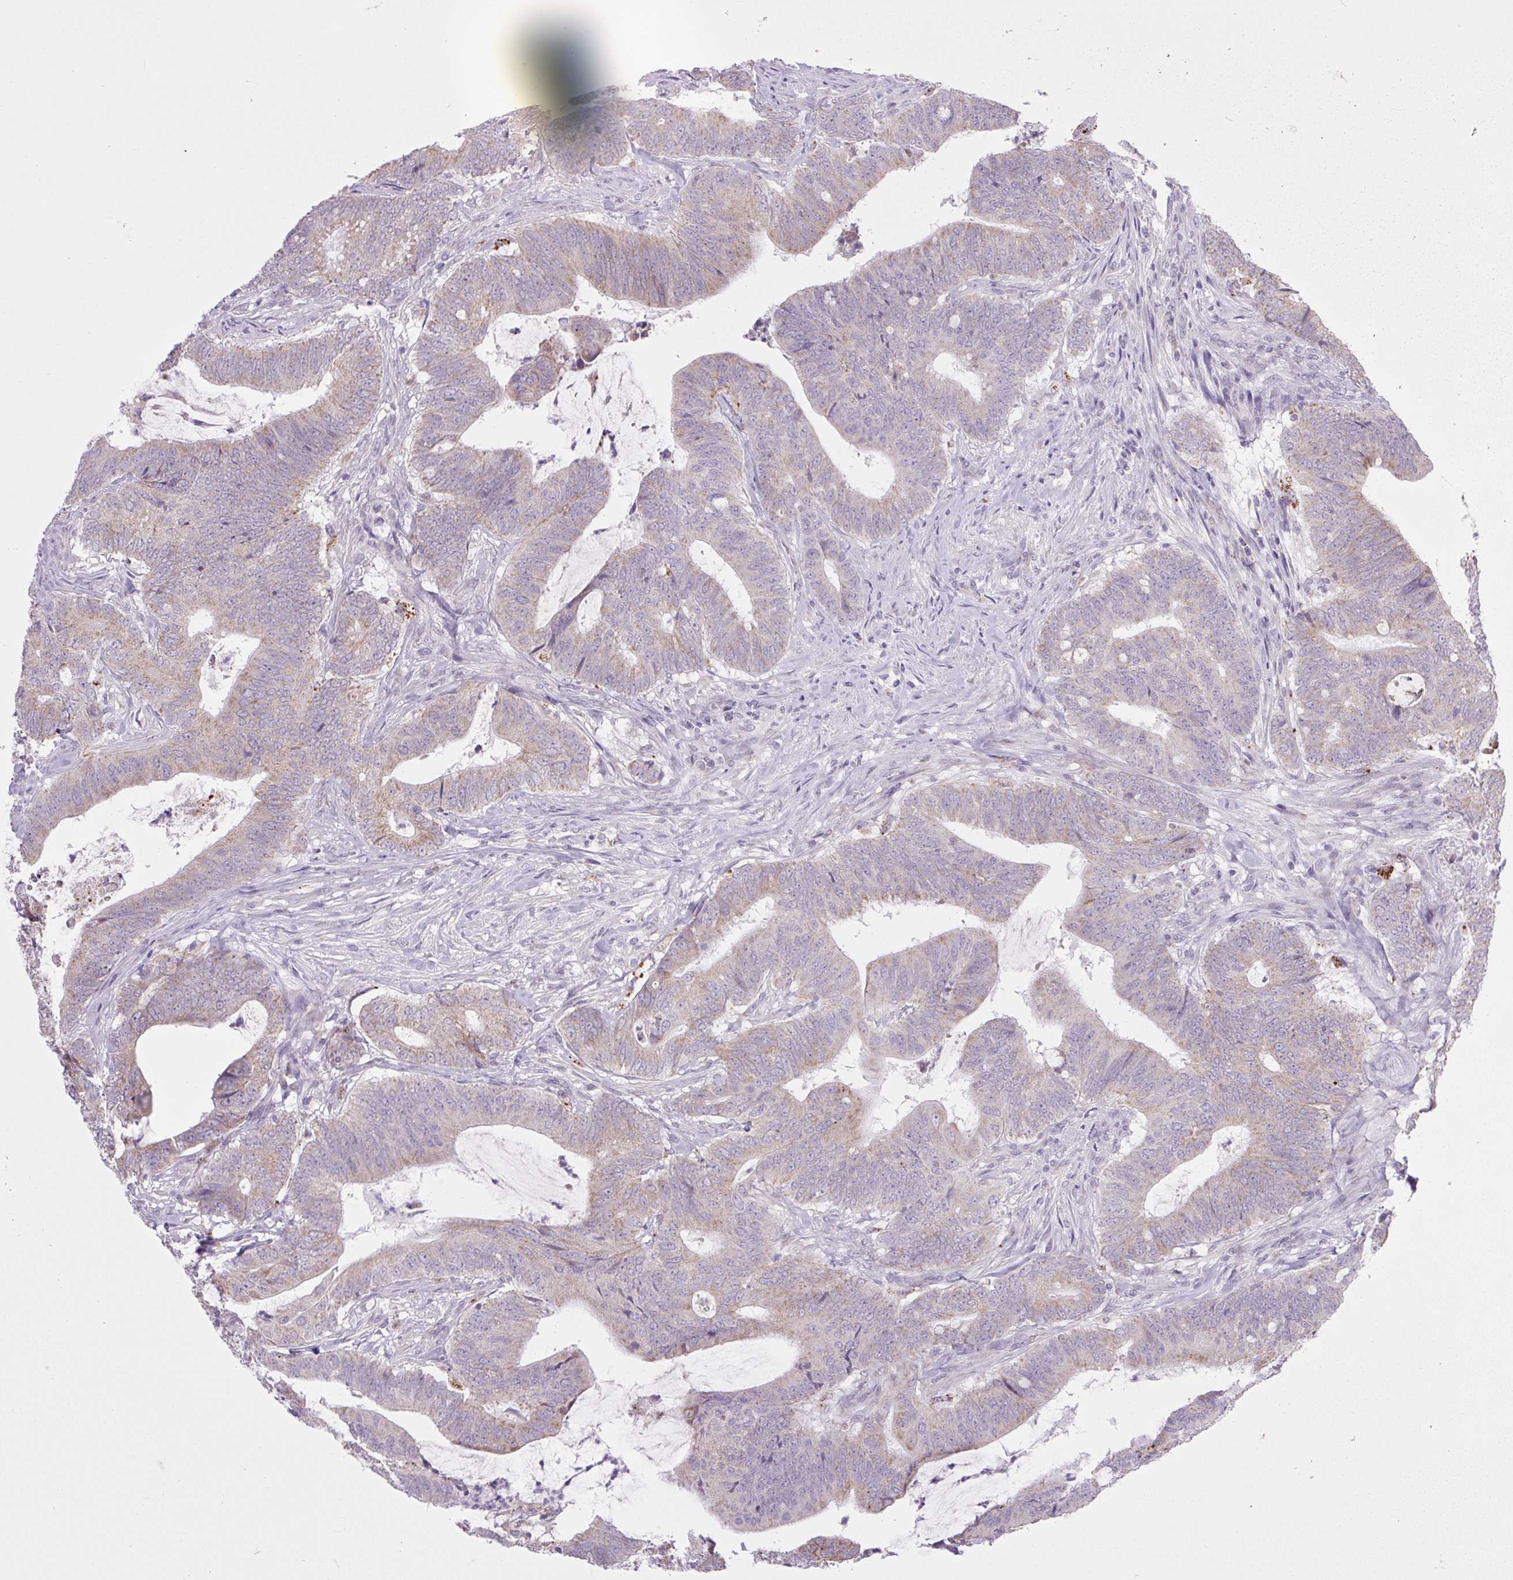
{"staining": {"intensity": "weak", "quantity": "25%-75%", "location": "cytoplasmic/membranous"}, "tissue": "colorectal cancer", "cell_type": "Tumor cells", "image_type": "cancer", "snomed": [{"axis": "morphology", "description": "Adenocarcinoma, NOS"}, {"axis": "topography", "description": "Colon"}], "caption": "Brown immunohistochemical staining in human colorectal adenocarcinoma demonstrates weak cytoplasmic/membranous positivity in approximately 25%-75% of tumor cells. Using DAB (3,3'-diaminobenzidine) (brown) and hematoxylin (blue) stains, captured at high magnification using brightfield microscopy.", "gene": "RNASE10", "patient": {"sex": "female", "age": 43}}